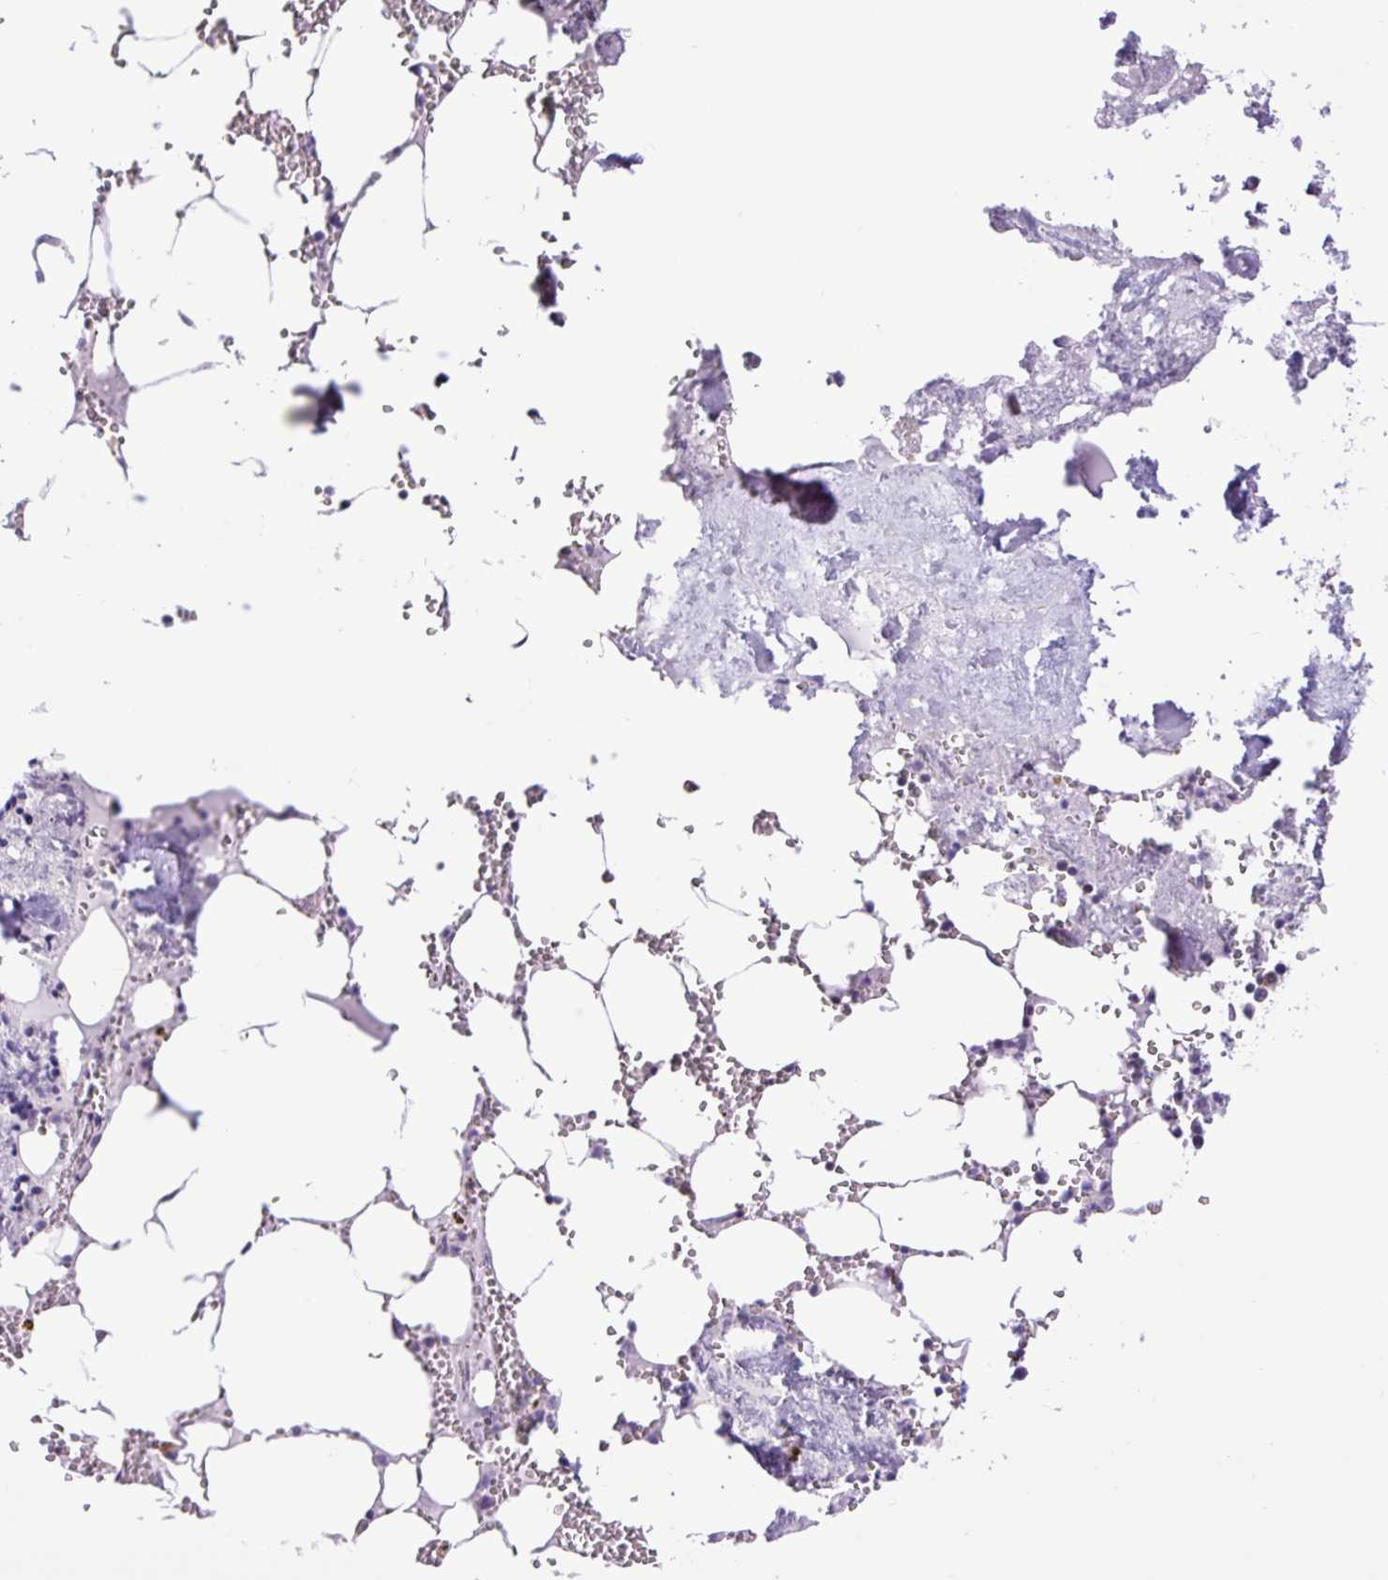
{"staining": {"intensity": "moderate", "quantity": "25%-75%", "location": "nuclear"}, "tissue": "bone marrow", "cell_type": "Hematopoietic cells", "image_type": "normal", "snomed": [{"axis": "morphology", "description": "Normal tissue, NOS"}, {"axis": "topography", "description": "Bone marrow"}], "caption": "Immunohistochemical staining of unremarkable bone marrow demonstrates medium levels of moderate nuclear expression in approximately 25%-75% of hematopoietic cells. (DAB IHC with brightfield microscopy, high magnification).", "gene": "CLK2", "patient": {"sex": "male", "age": 54}}